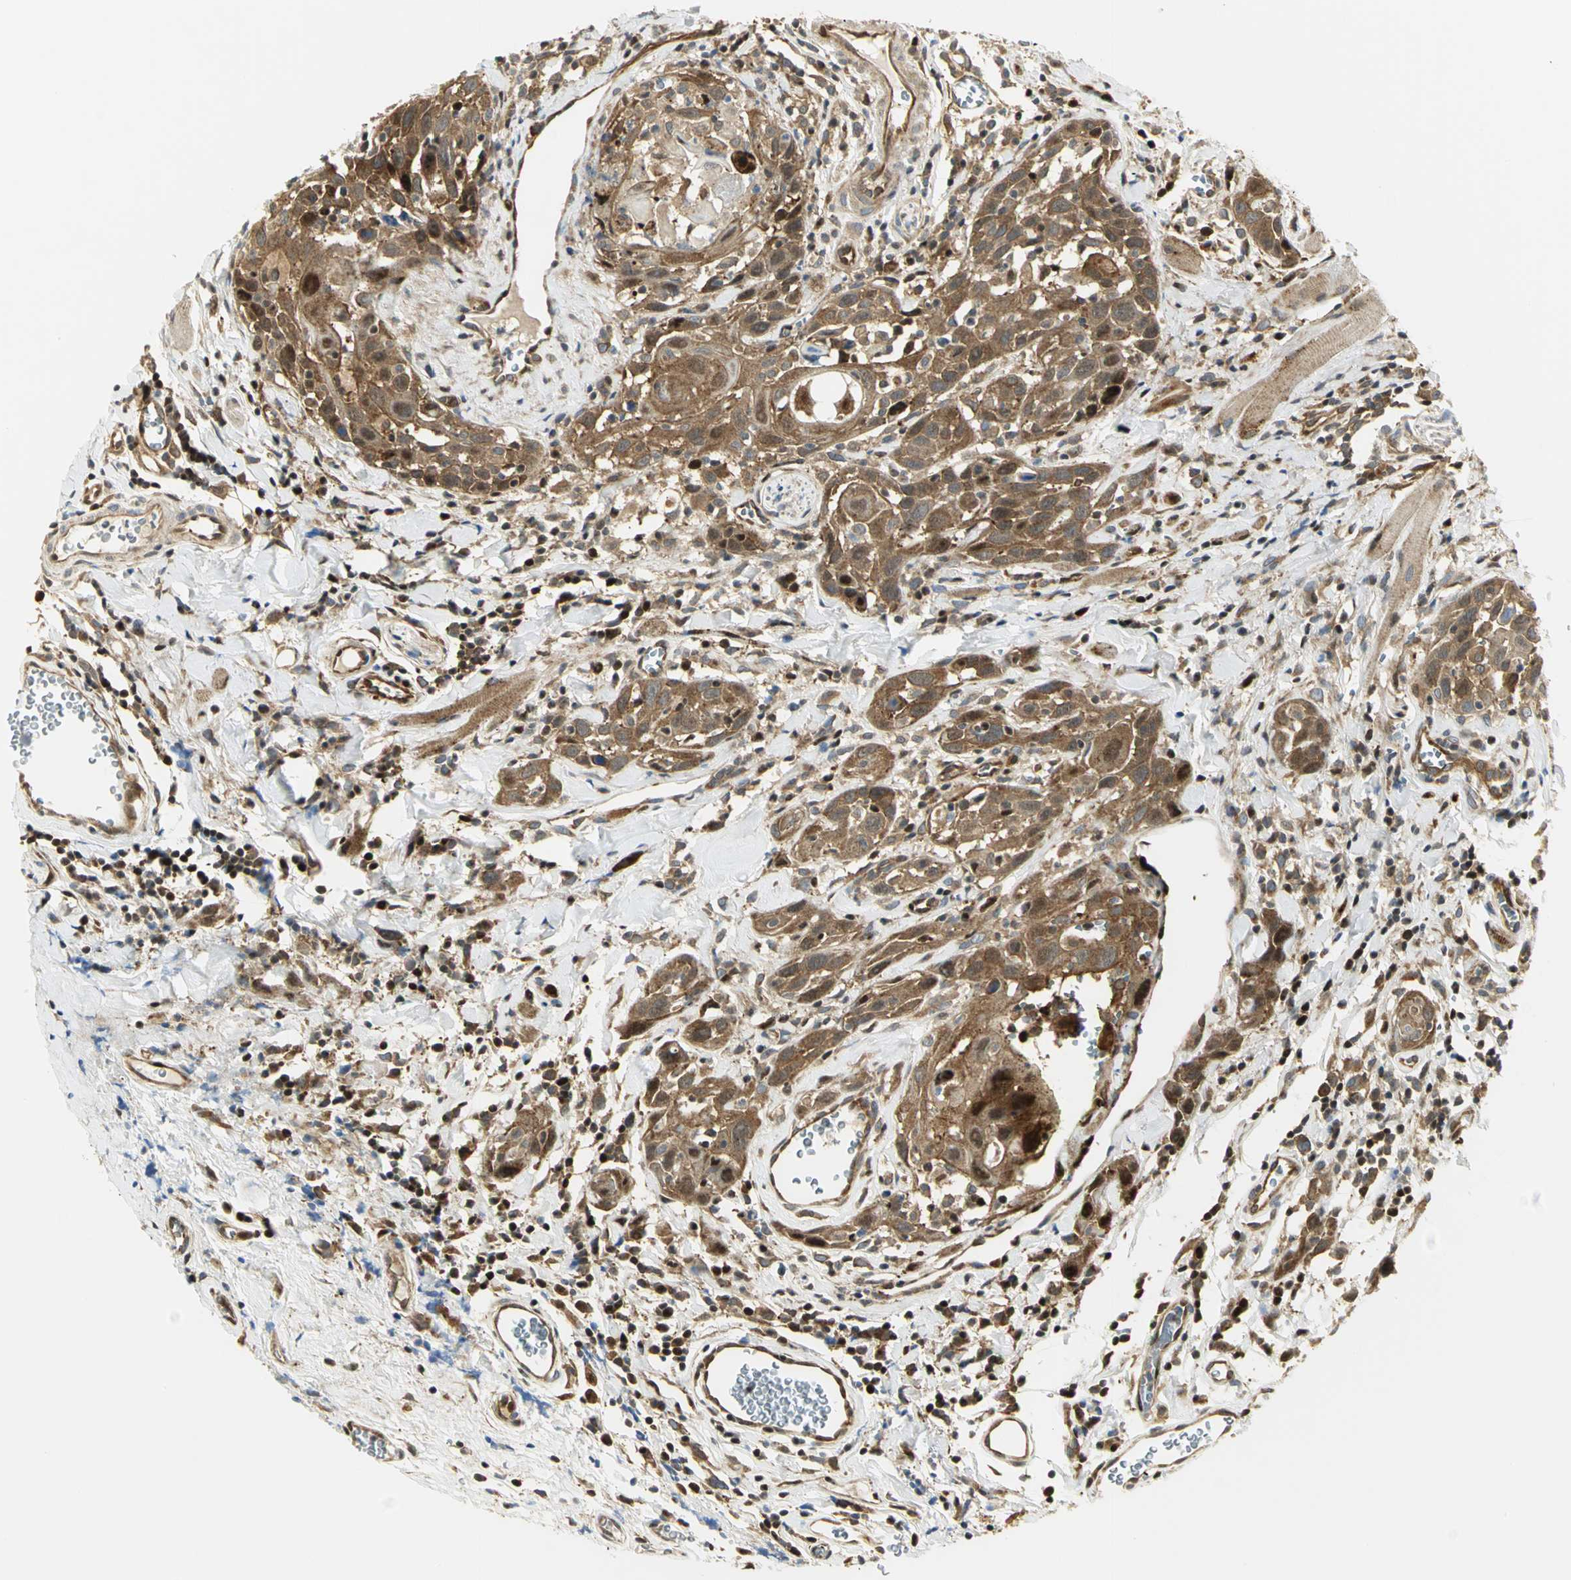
{"staining": {"intensity": "moderate", "quantity": ">75%", "location": "cytoplasmic/membranous,nuclear"}, "tissue": "head and neck cancer", "cell_type": "Tumor cells", "image_type": "cancer", "snomed": [{"axis": "morphology", "description": "Squamous cell carcinoma, NOS"}, {"axis": "topography", "description": "Oral tissue"}, {"axis": "topography", "description": "Head-Neck"}], "caption": "Human head and neck squamous cell carcinoma stained for a protein (brown) exhibits moderate cytoplasmic/membranous and nuclear positive staining in about >75% of tumor cells.", "gene": "EEA1", "patient": {"sex": "female", "age": 50}}